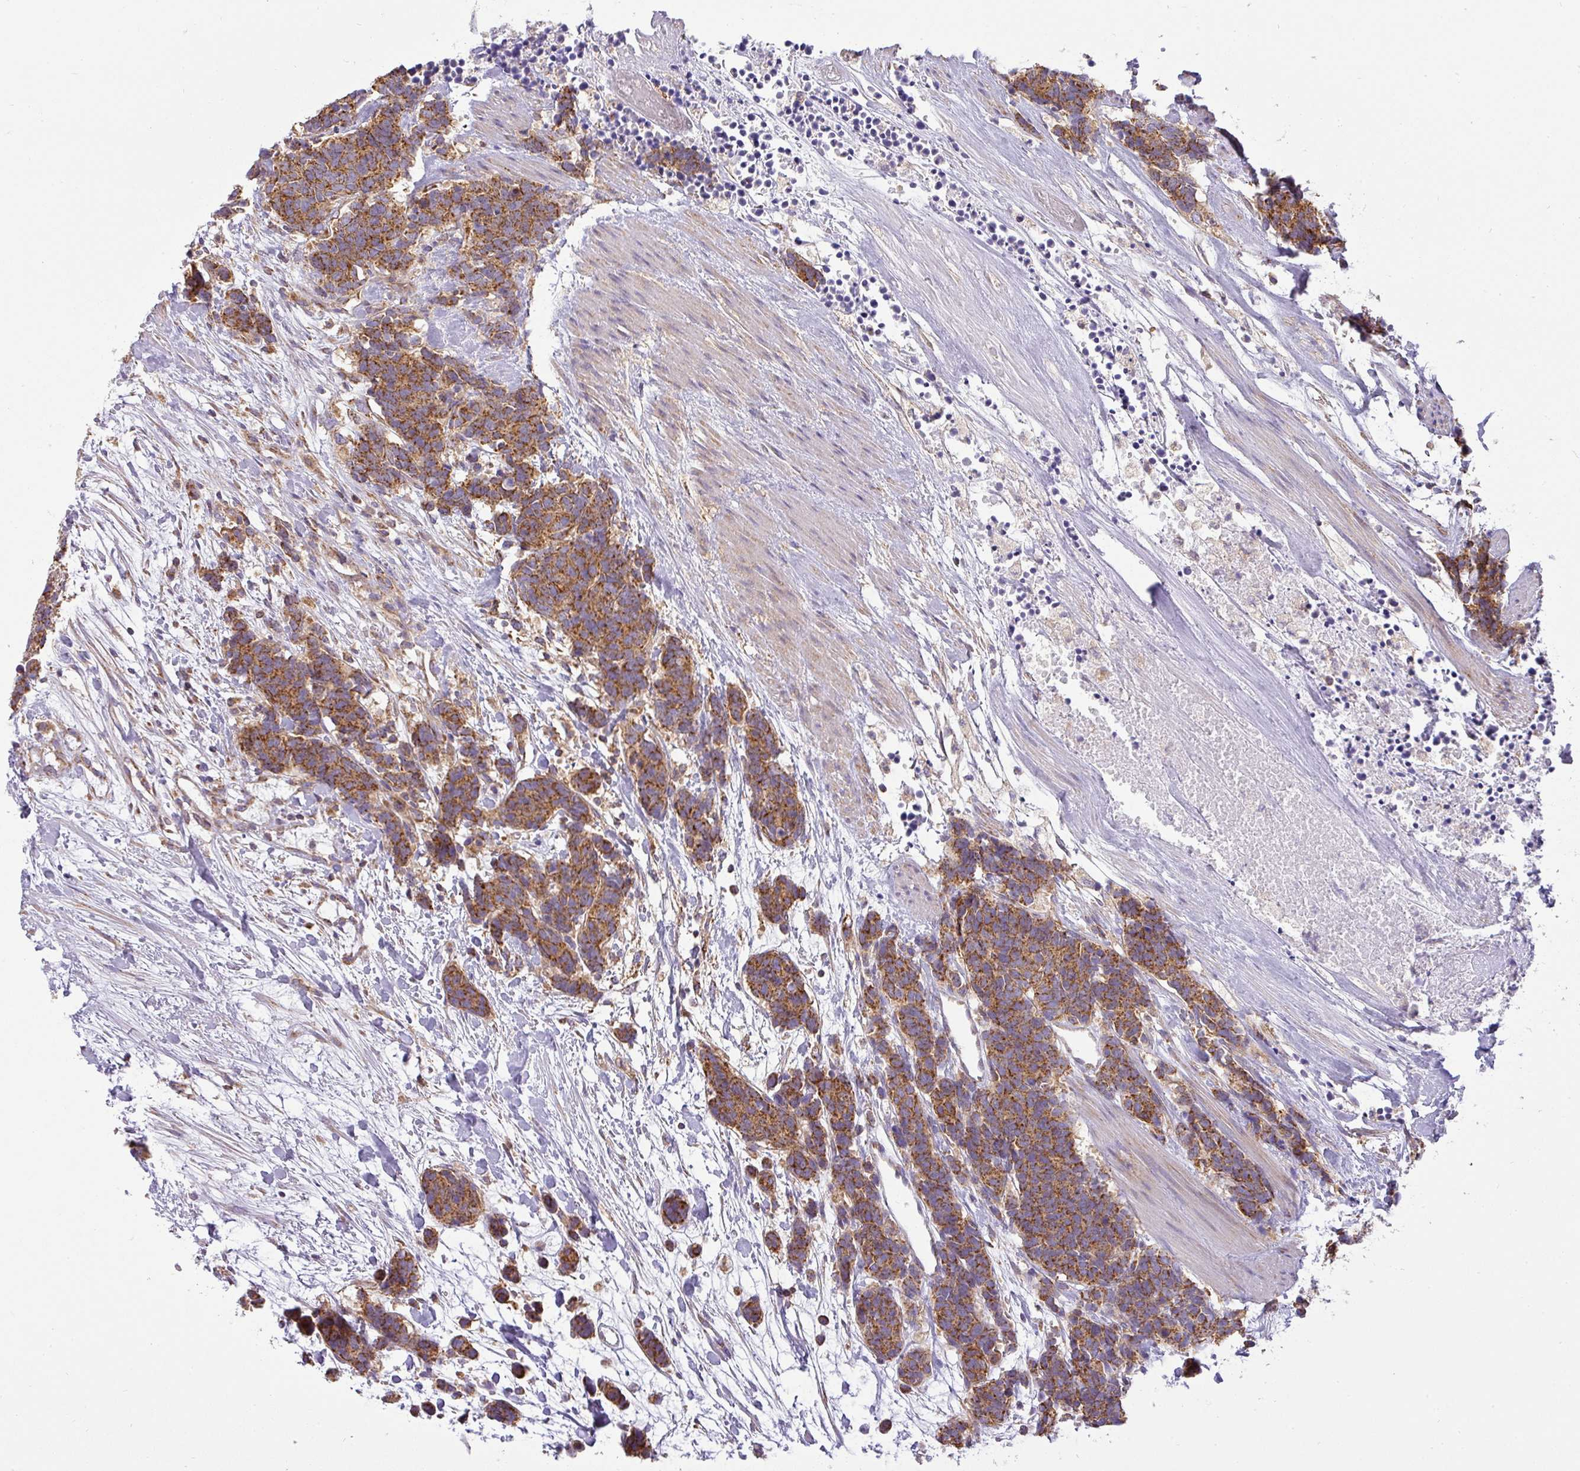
{"staining": {"intensity": "moderate", "quantity": ">75%", "location": "cytoplasmic/membranous"}, "tissue": "carcinoid", "cell_type": "Tumor cells", "image_type": "cancer", "snomed": [{"axis": "morphology", "description": "Carcinoma, NOS"}, {"axis": "morphology", "description": "Carcinoid, malignant, NOS"}, {"axis": "topography", "description": "Prostate"}], "caption": "Human carcinoid (malignant) stained with a brown dye exhibits moderate cytoplasmic/membranous positive expression in about >75% of tumor cells.", "gene": "ZNF211", "patient": {"sex": "male", "age": 57}}